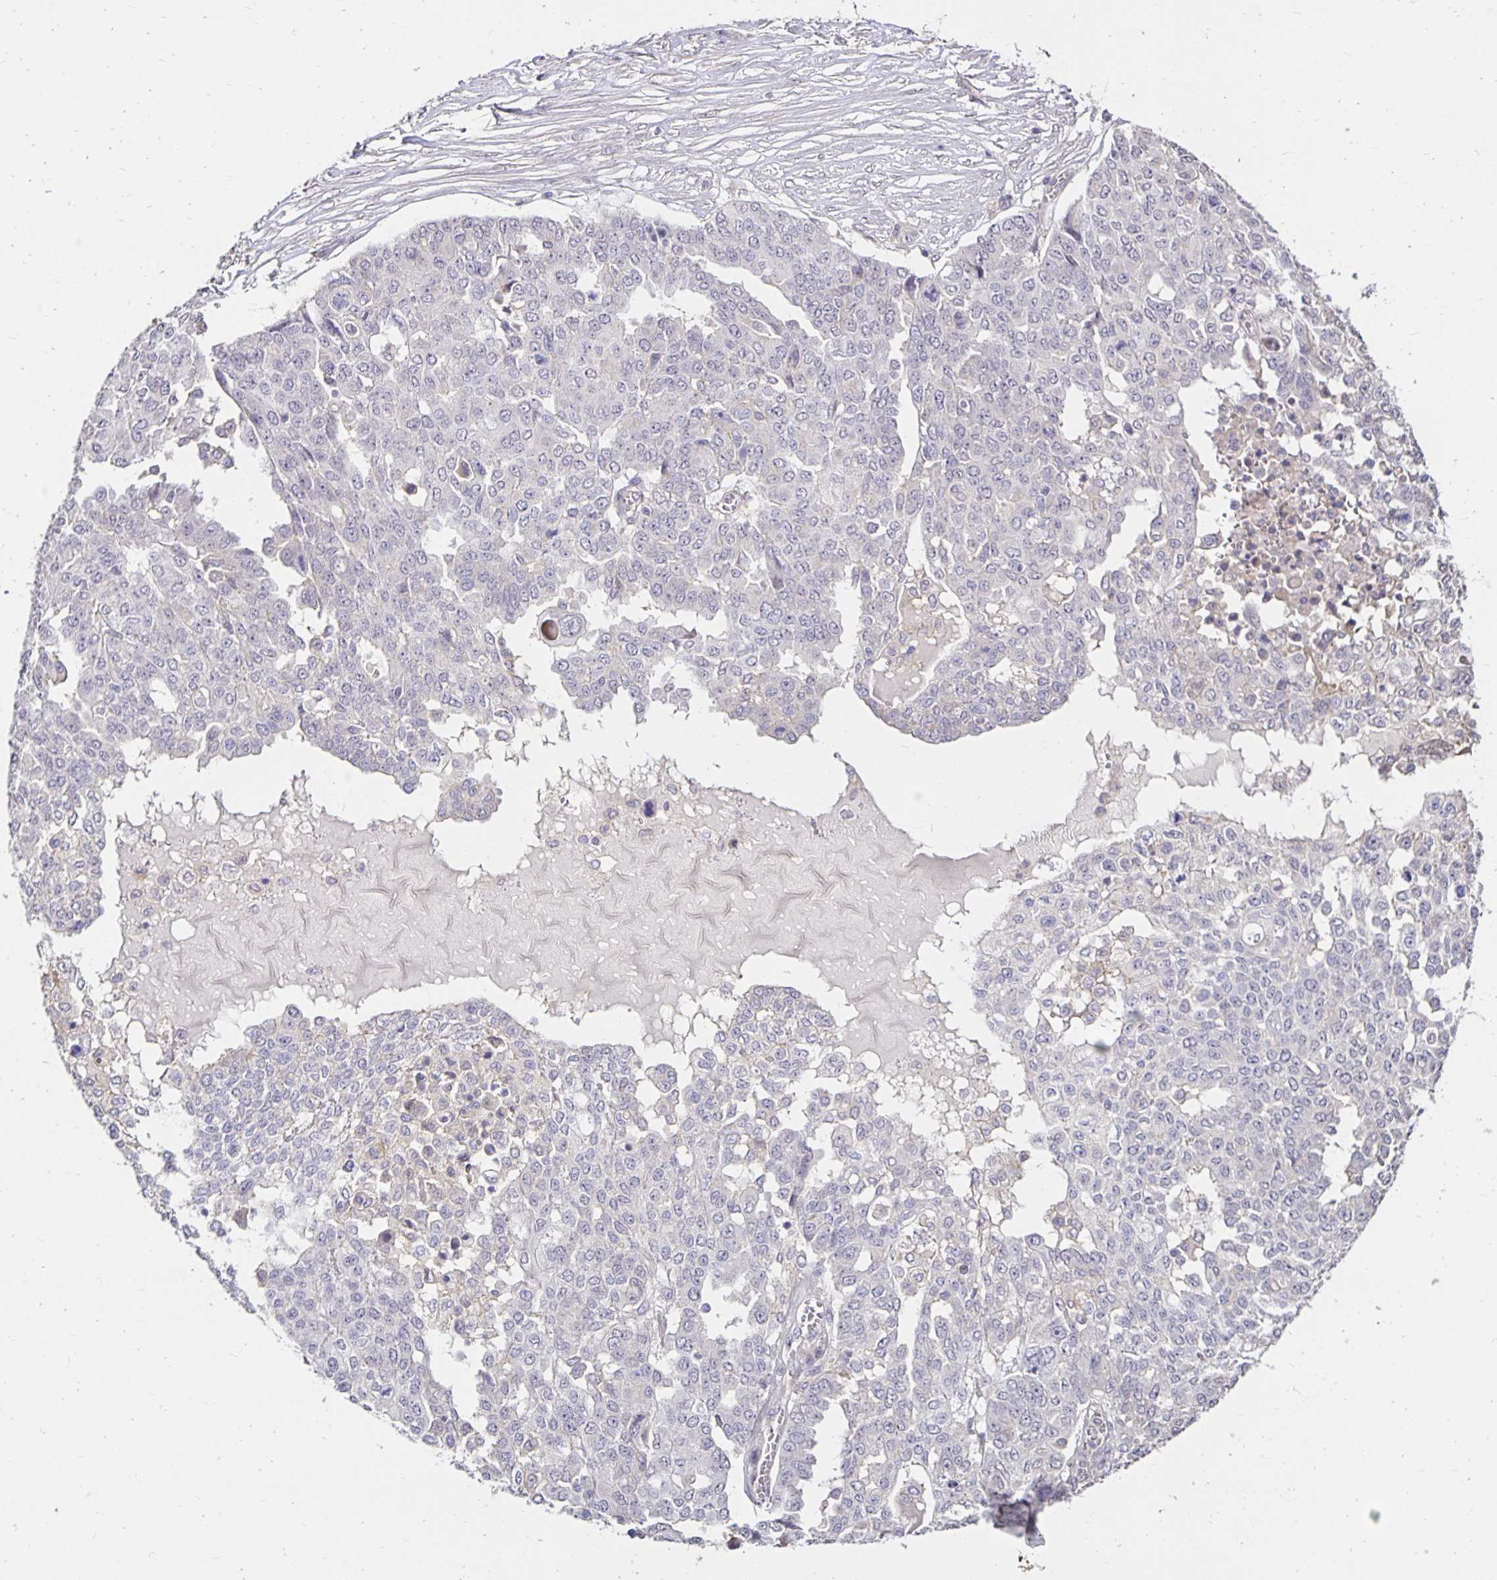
{"staining": {"intensity": "negative", "quantity": "none", "location": "none"}, "tissue": "ovarian cancer", "cell_type": "Tumor cells", "image_type": "cancer", "snomed": [{"axis": "morphology", "description": "Cystadenocarcinoma, serous, NOS"}, {"axis": "topography", "description": "Soft tissue"}, {"axis": "topography", "description": "Ovary"}], "caption": "An IHC photomicrograph of ovarian cancer (serous cystadenocarcinoma) is shown. There is no staining in tumor cells of ovarian cancer (serous cystadenocarcinoma). Nuclei are stained in blue.", "gene": "PNPLA3", "patient": {"sex": "female", "age": 57}}